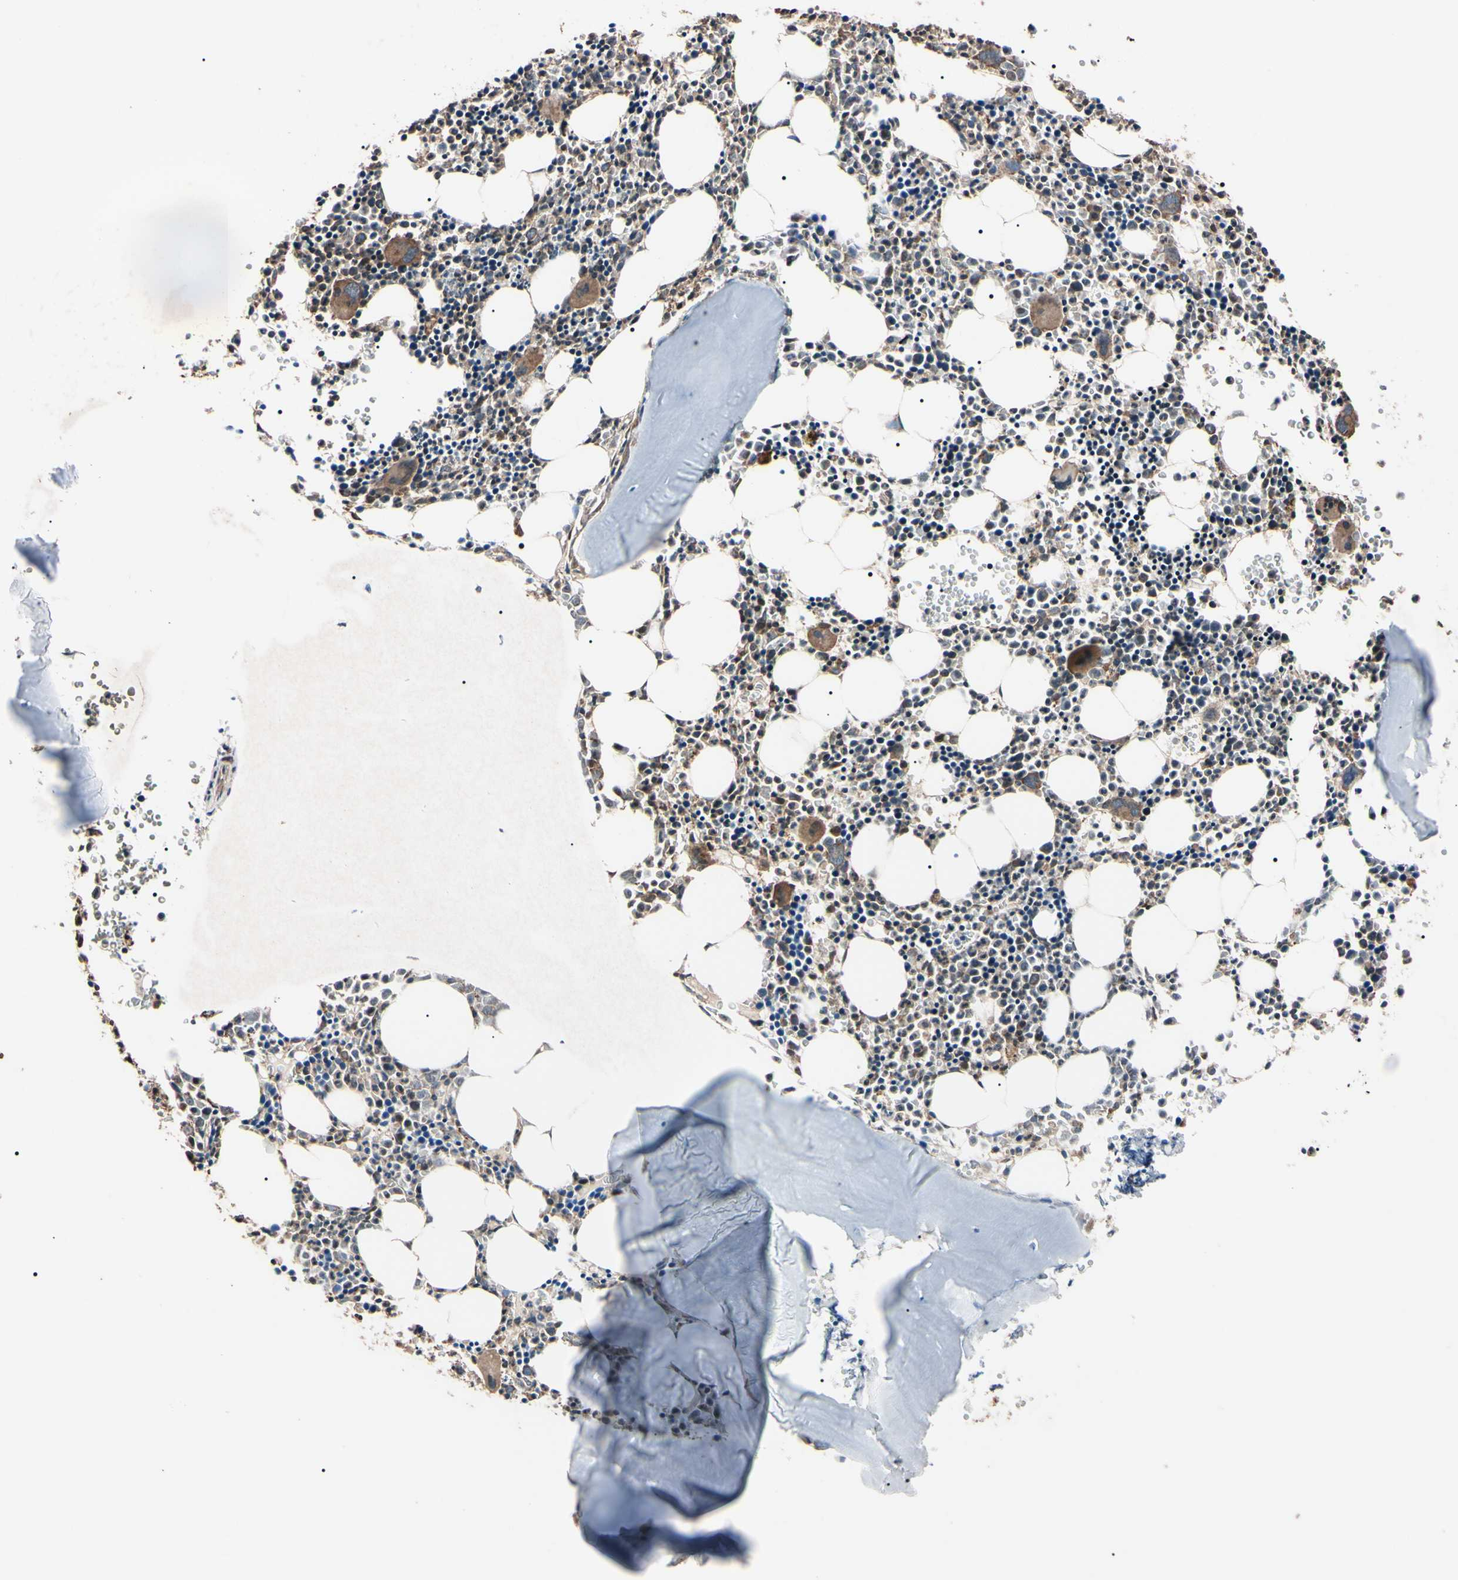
{"staining": {"intensity": "moderate", "quantity": "25%-75%", "location": "cytoplasmic/membranous,nuclear"}, "tissue": "bone marrow", "cell_type": "Hematopoietic cells", "image_type": "normal", "snomed": [{"axis": "morphology", "description": "Normal tissue, NOS"}, {"axis": "morphology", "description": "Inflammation, NOS"}, {"axis": "topography", "description": "Bone marrow"}], "caption": "Immunohistochemistry (IHC) staining of benign bone marrow, which shows medium levels of moderate cytoplasmic/membranous,nuclear expression in approximately 25%-75% of hematopoietic cells indicating moderate cytoplasmic/membranous,nuclear protein positivity. The staining was performed using DAB (brown) for protein detection and nuclei were counterstained in hematoxylin (blue).", "gene": "TNFRSF1A", "patient": {"sex": "female", "age": 17}}